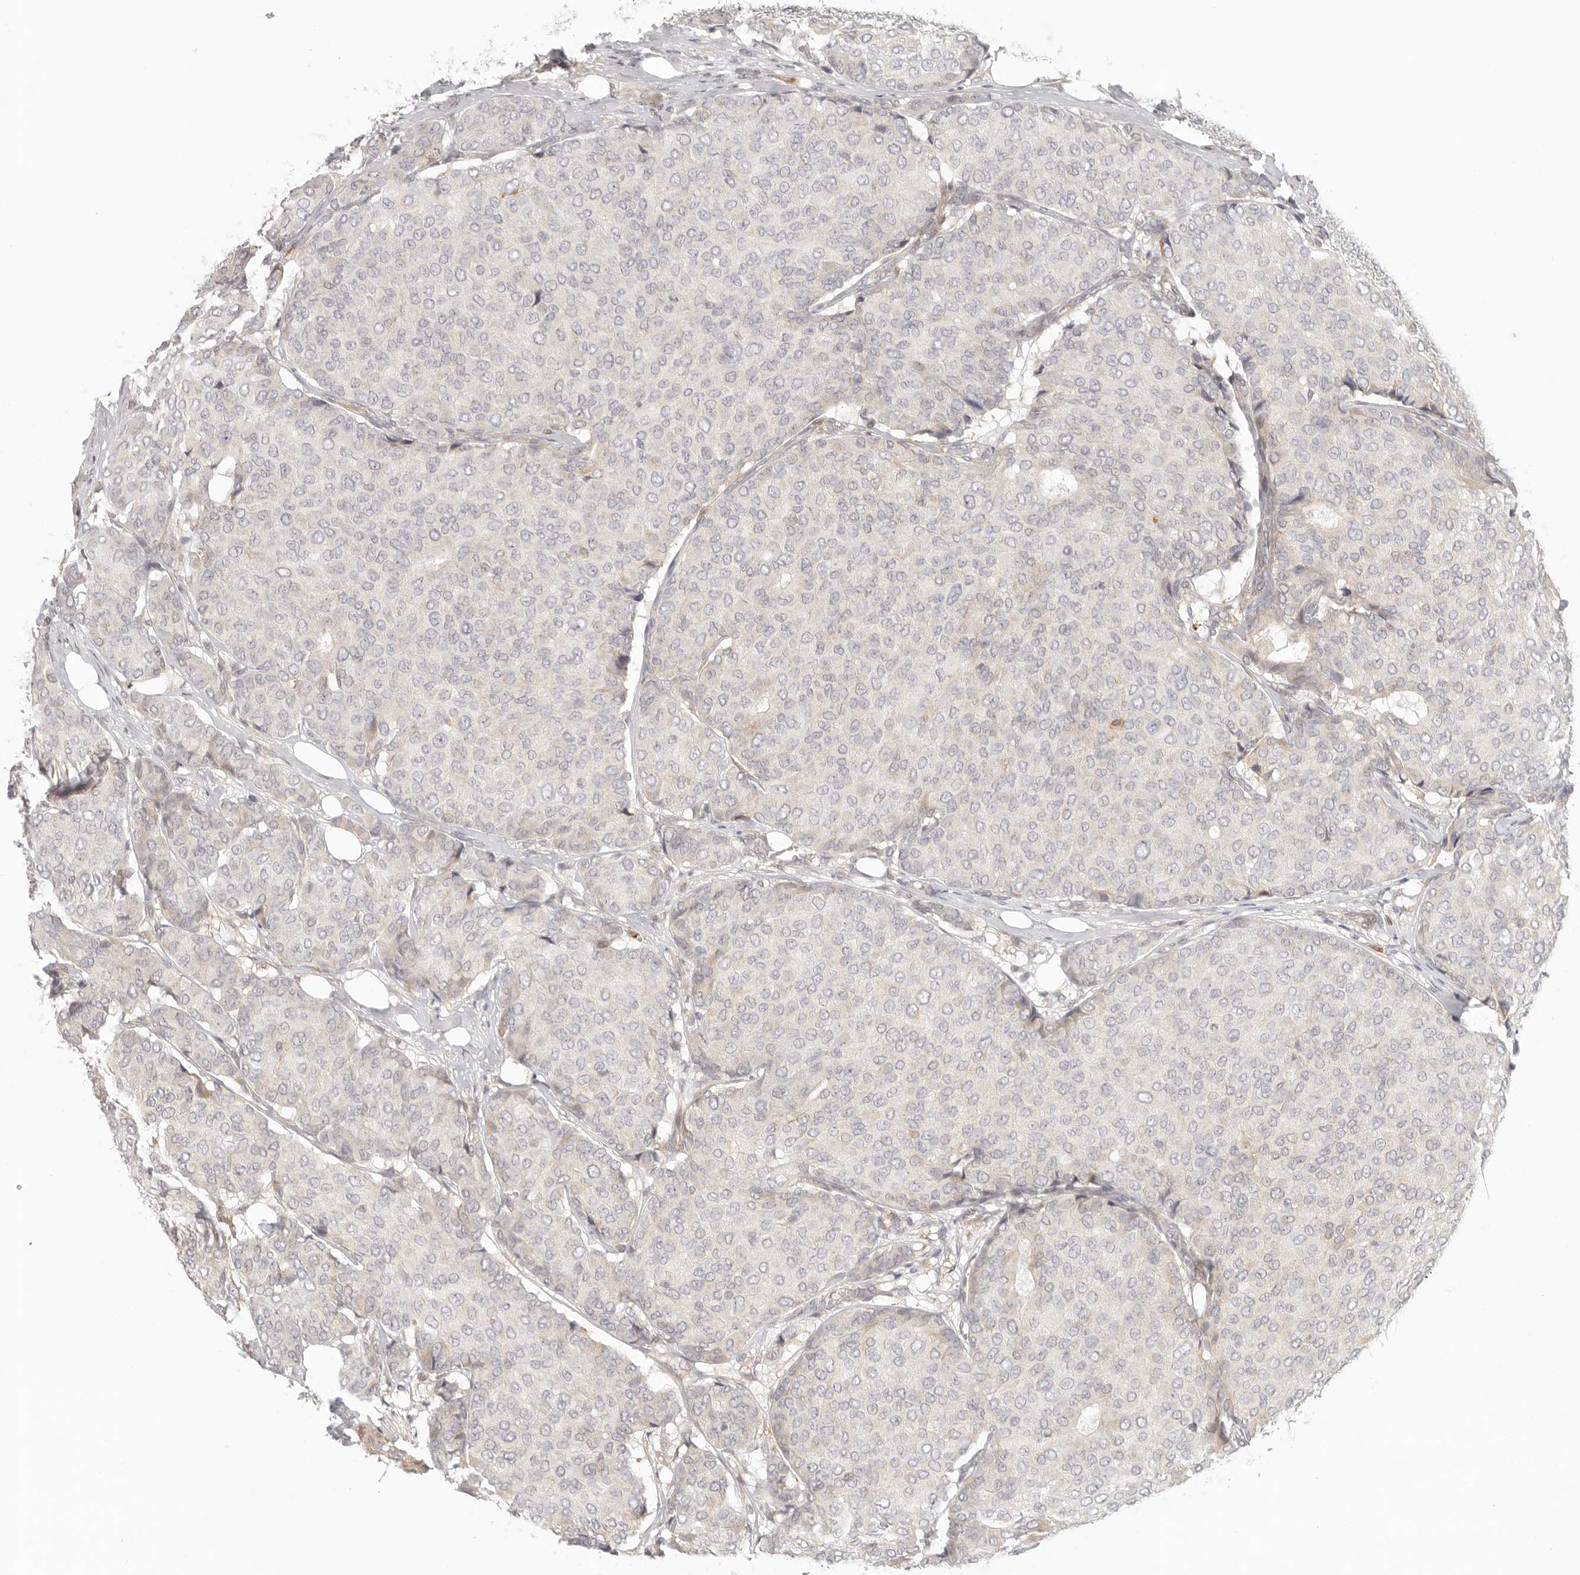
{"staining": {"intensity": "negative", "quantity": "none", "location": "none"}, "tissue": "breast cancer", "cell_type": "Tumor cells", "image_type": "cancer", "snomed": [{"axis": "morphology", "description": "Duct carcinoma"}, {"axis": "topography", "description": "Breast"}], "caption": "Infiltrating ductal carcinoma (breast) was stained to show a protein in brown. There is no significant expression in tumor cells.", "gene": "AHDC1", "patient": {"sex": "female", "age": 75}}